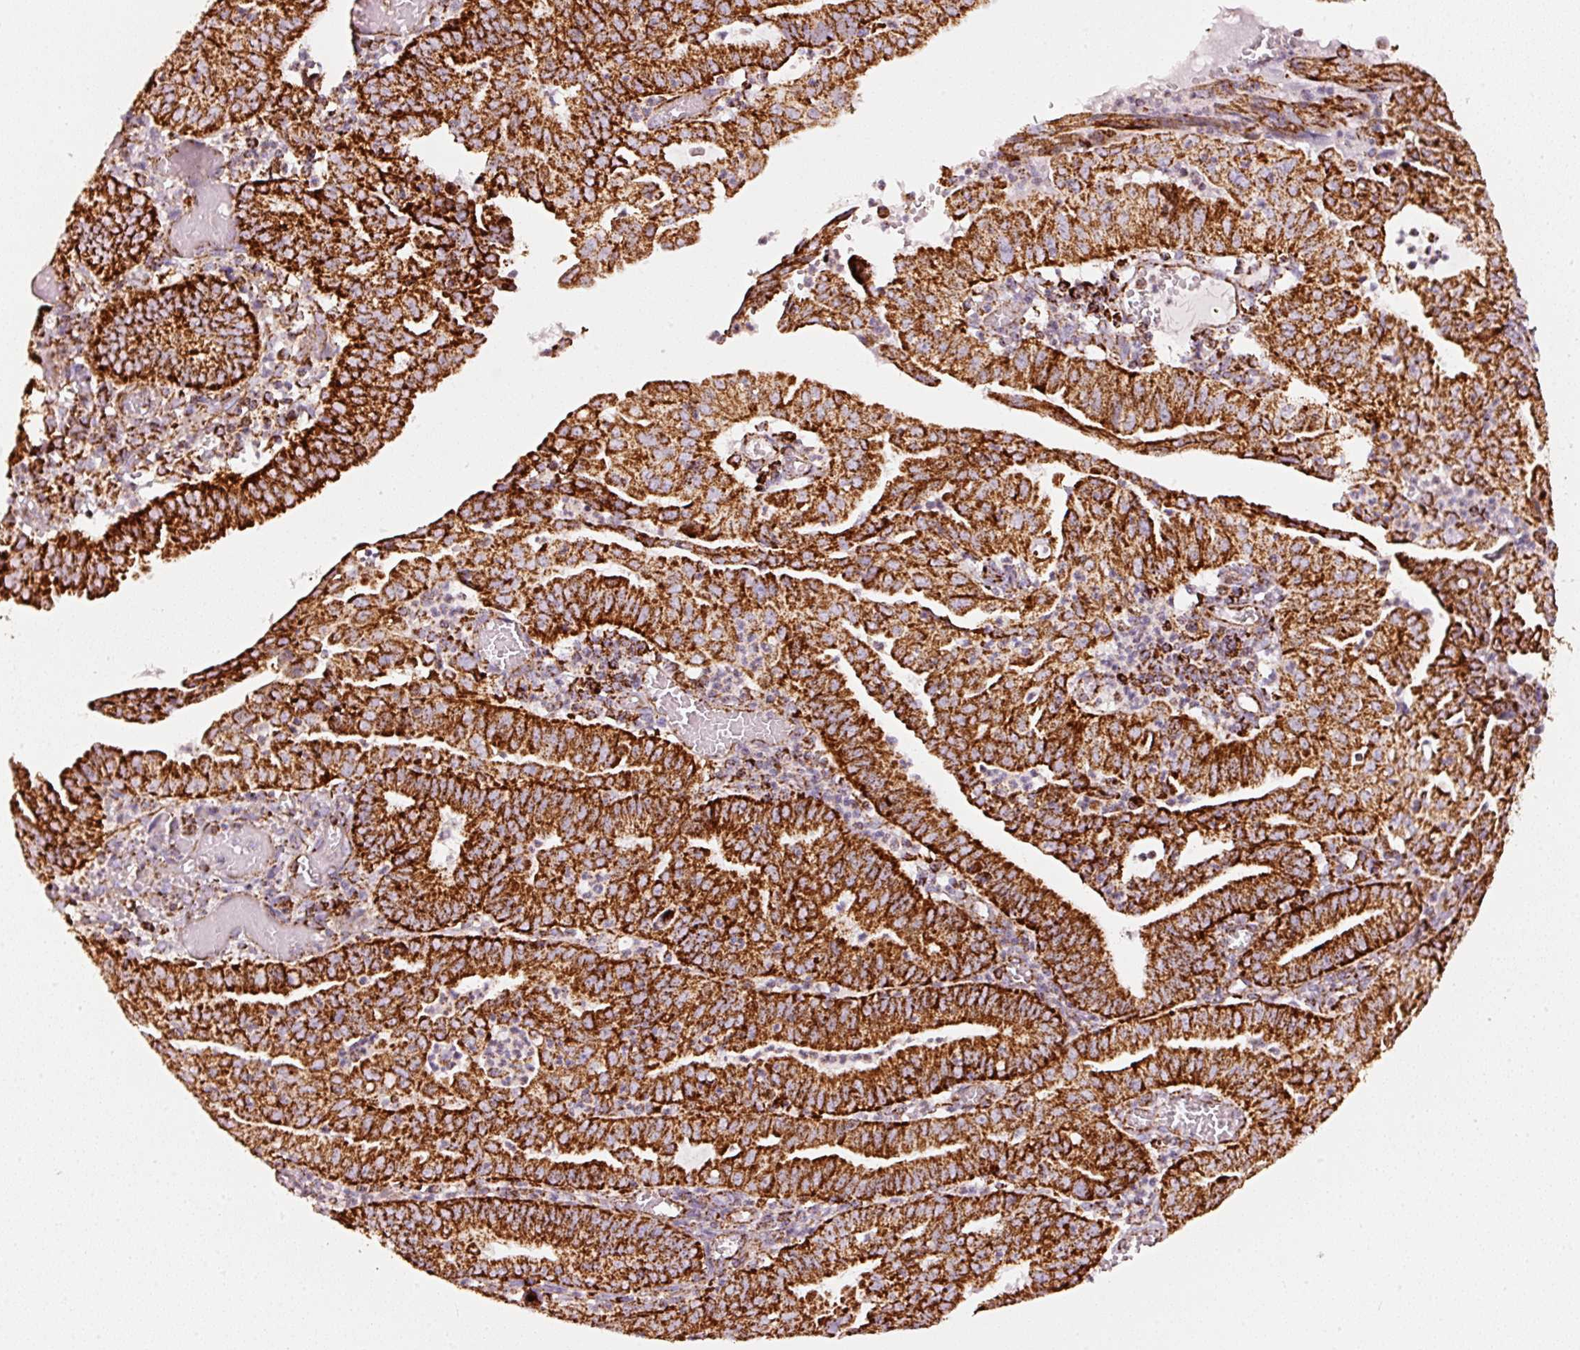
{"staining": {"intensity": "strong", "quantity": ">75%", "location": "cytoplasmic/membranous"}, "tissue": "endometrial cancer", "cell_type": "Tumor cells", "image_type": "cancer", "snomed": [{"axis": "morphology", "description": "Adenocarcinoma, NOS"}, {"axis": "topography", "description": "Endometrium"}], "caption": "An image of human endometrial cancer stained for a protein reveals strong cytoplasmic/membranous brown staining in tumor cells.", "gene": "UQCRC1", "patient": {"sex": "female", "age": 60}}